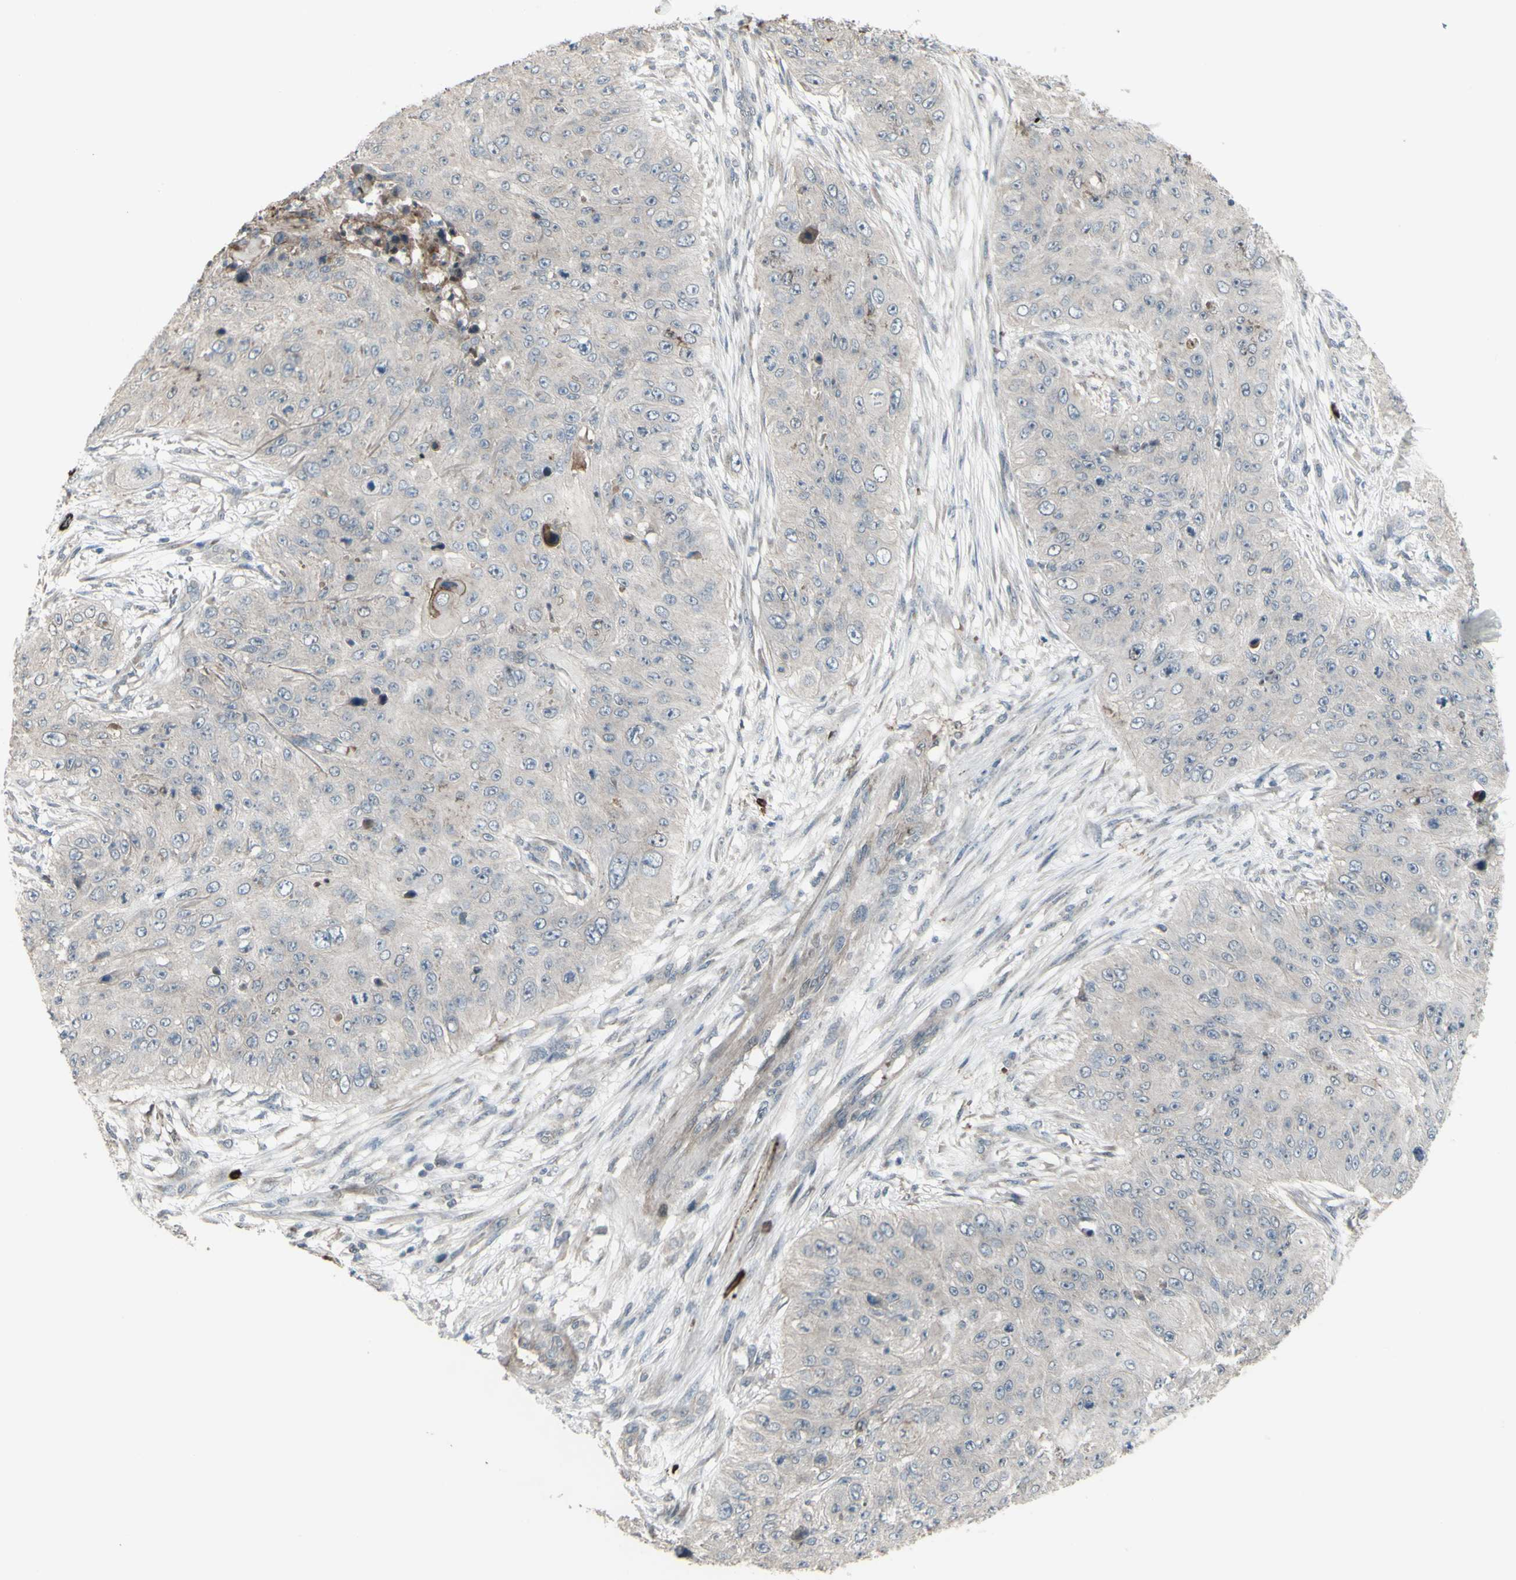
{"staining": {"intensity": "weak", "quantity": ">75%", "location": "cytoplasmic/membranous"}, "tissue": "skin cancer", "cell_type": "Tumor cells", "image_type": "cancer", "snomed": [{"axis": "morphology", "description": "Squamous cell carcinoma, NOS"}, {"axis": "topography", "description": "Skin"}], "caption": "Immunohistochemistry (IHC) of human skin cancer (squamous cell carcinoma) exhibits low levels of weak cytoplasmic/membranous positivity in about >75% of tumor cells.", "gene": "GRAMD1B", "patient": {"sex": "female", "age": 80}}